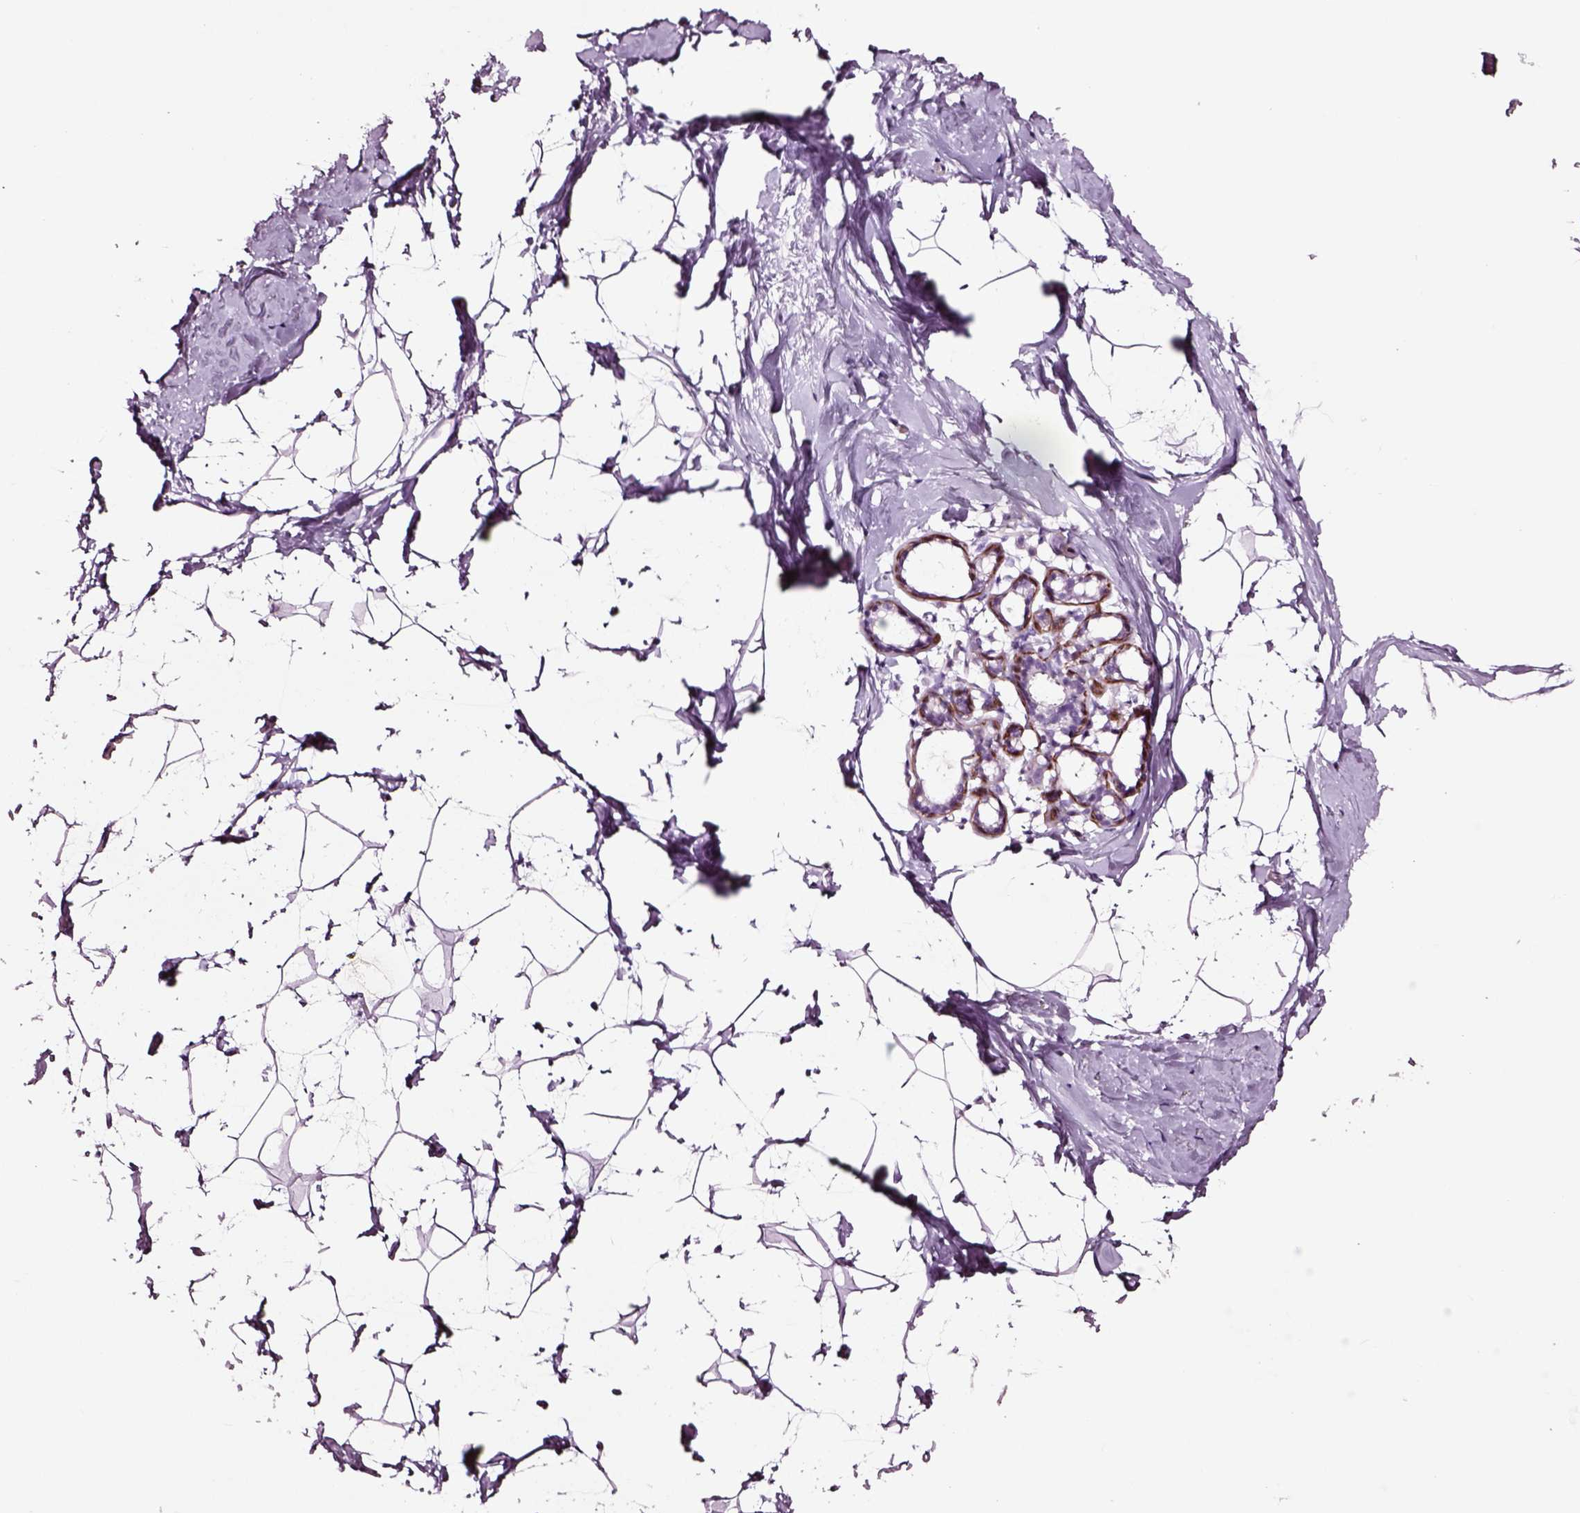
{"staining": {"intensity": "negative", "quantity": "none", "location": "none"}, "tissue": "breast", "cell_type": "Adipocytes", "image_type": "normal", "snomed": [{"axis": "morphology", "description": "Normal tissue, NOS"}, {"axis": "topography", "description": "Breast"}], "caption": "Immunohistochemistry (IHC) of unremarkable breast reveals no staining in adipocytes. (IHC, brightfield microscopy, high magnification).", "gene": "SOX10", "patient": {"sex": "female", "age": 32}}